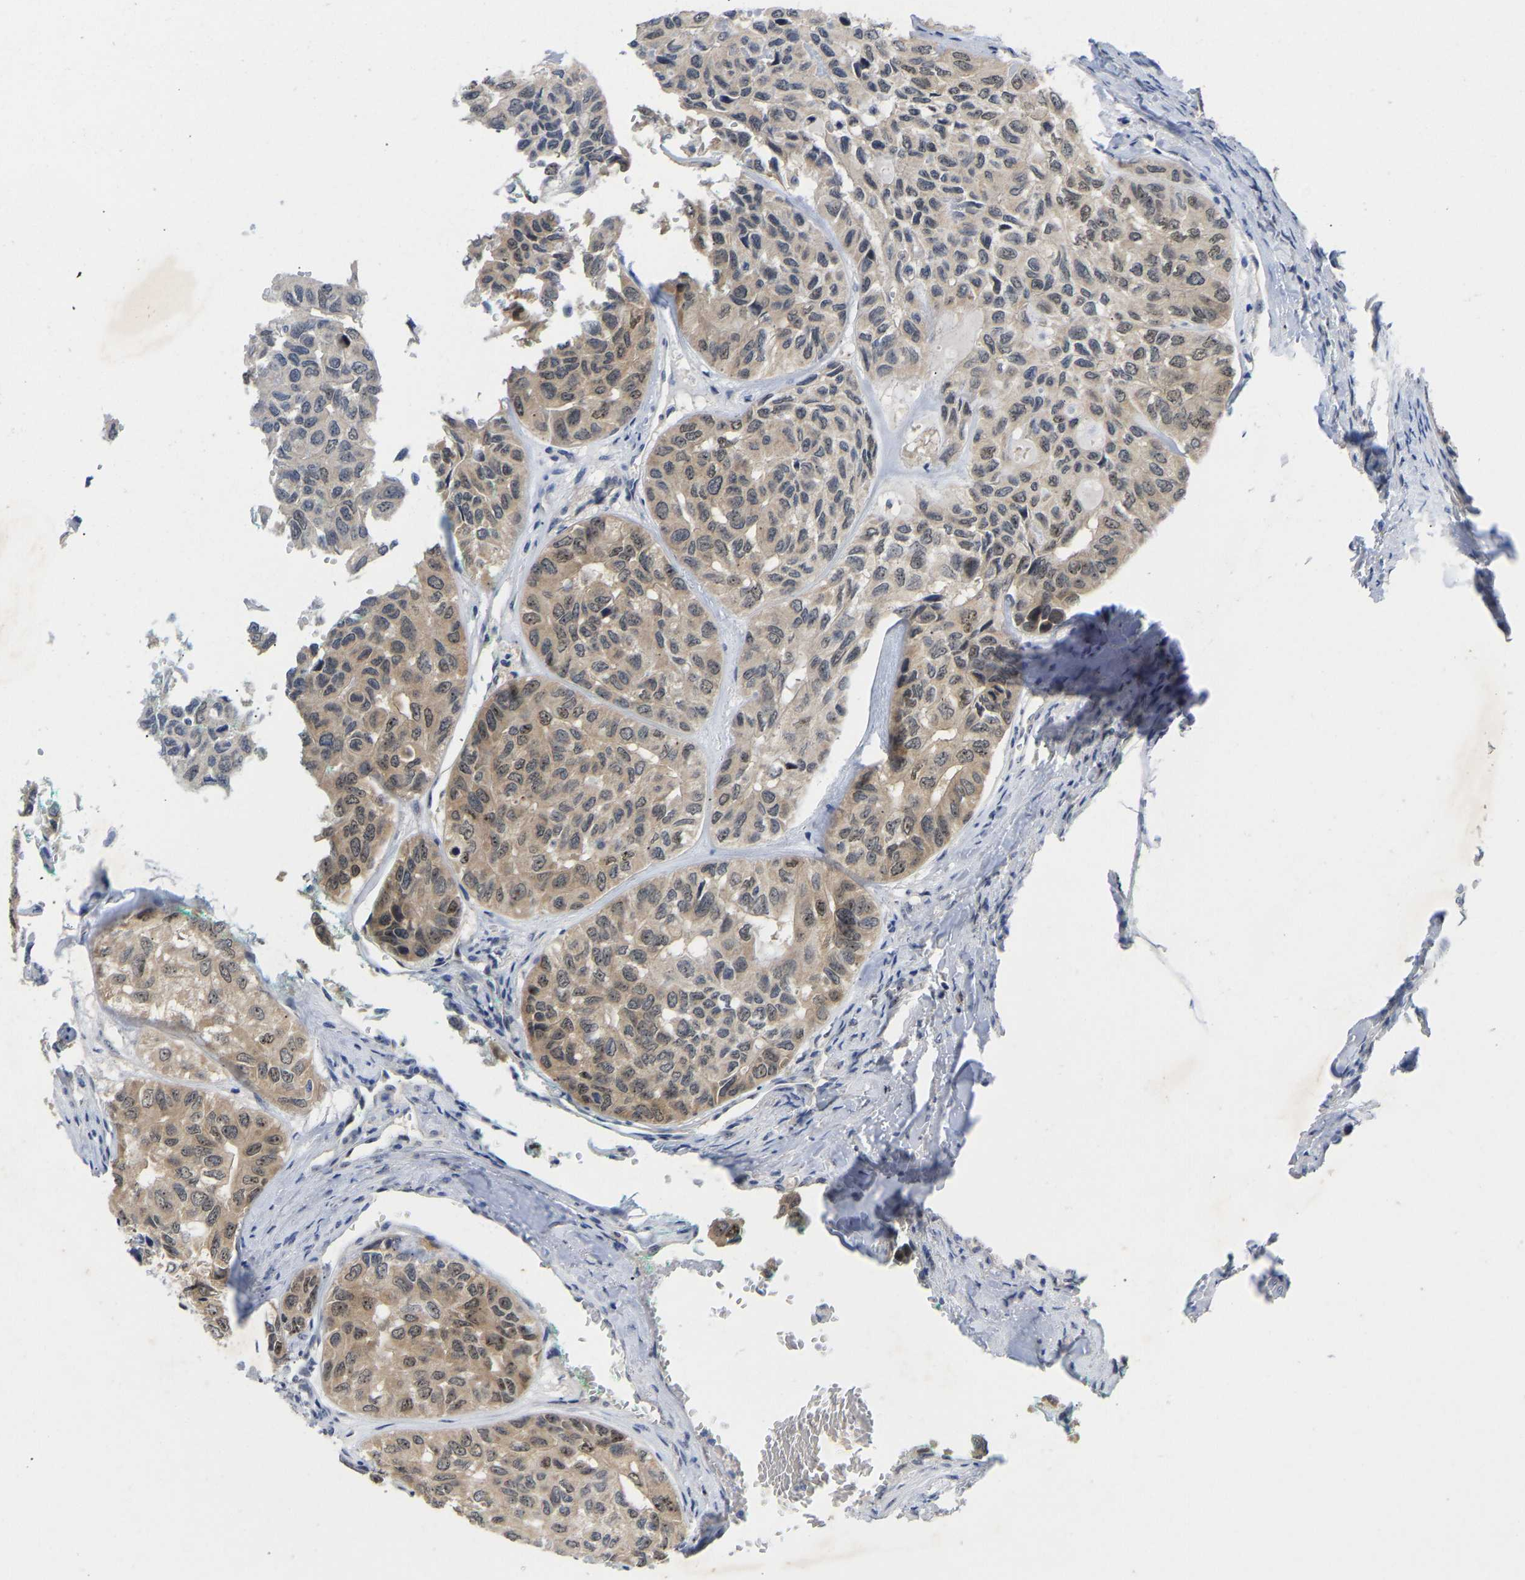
{"staining": {"intensity": "moderate", "quantity": ">75%", "location": "cytoplasmic/membranous,nuclear"}, "tissue": "head and neck cancer", "cell_type": "Tumor cells", "image_type": "cancer", "snomed": [{"axis": "morphology", "description": "Adenocarcinoma, NOS"}, {"axis": "topography", "description": "Salivary gland, NOS"}, {"axis": "topography", "description": "Head-Neck"}], "caption": "Protein positivity by IHC demonstrates moderate cytoplasmic/membranous and nuclear expression in approximately >75% of tumor cells in head and neck cancer (adenocarcinoma). (IHC, brightfield microscopy, high magnification).", "gene": "NLE1", "patient": {"sex": "female", "age": 76}}